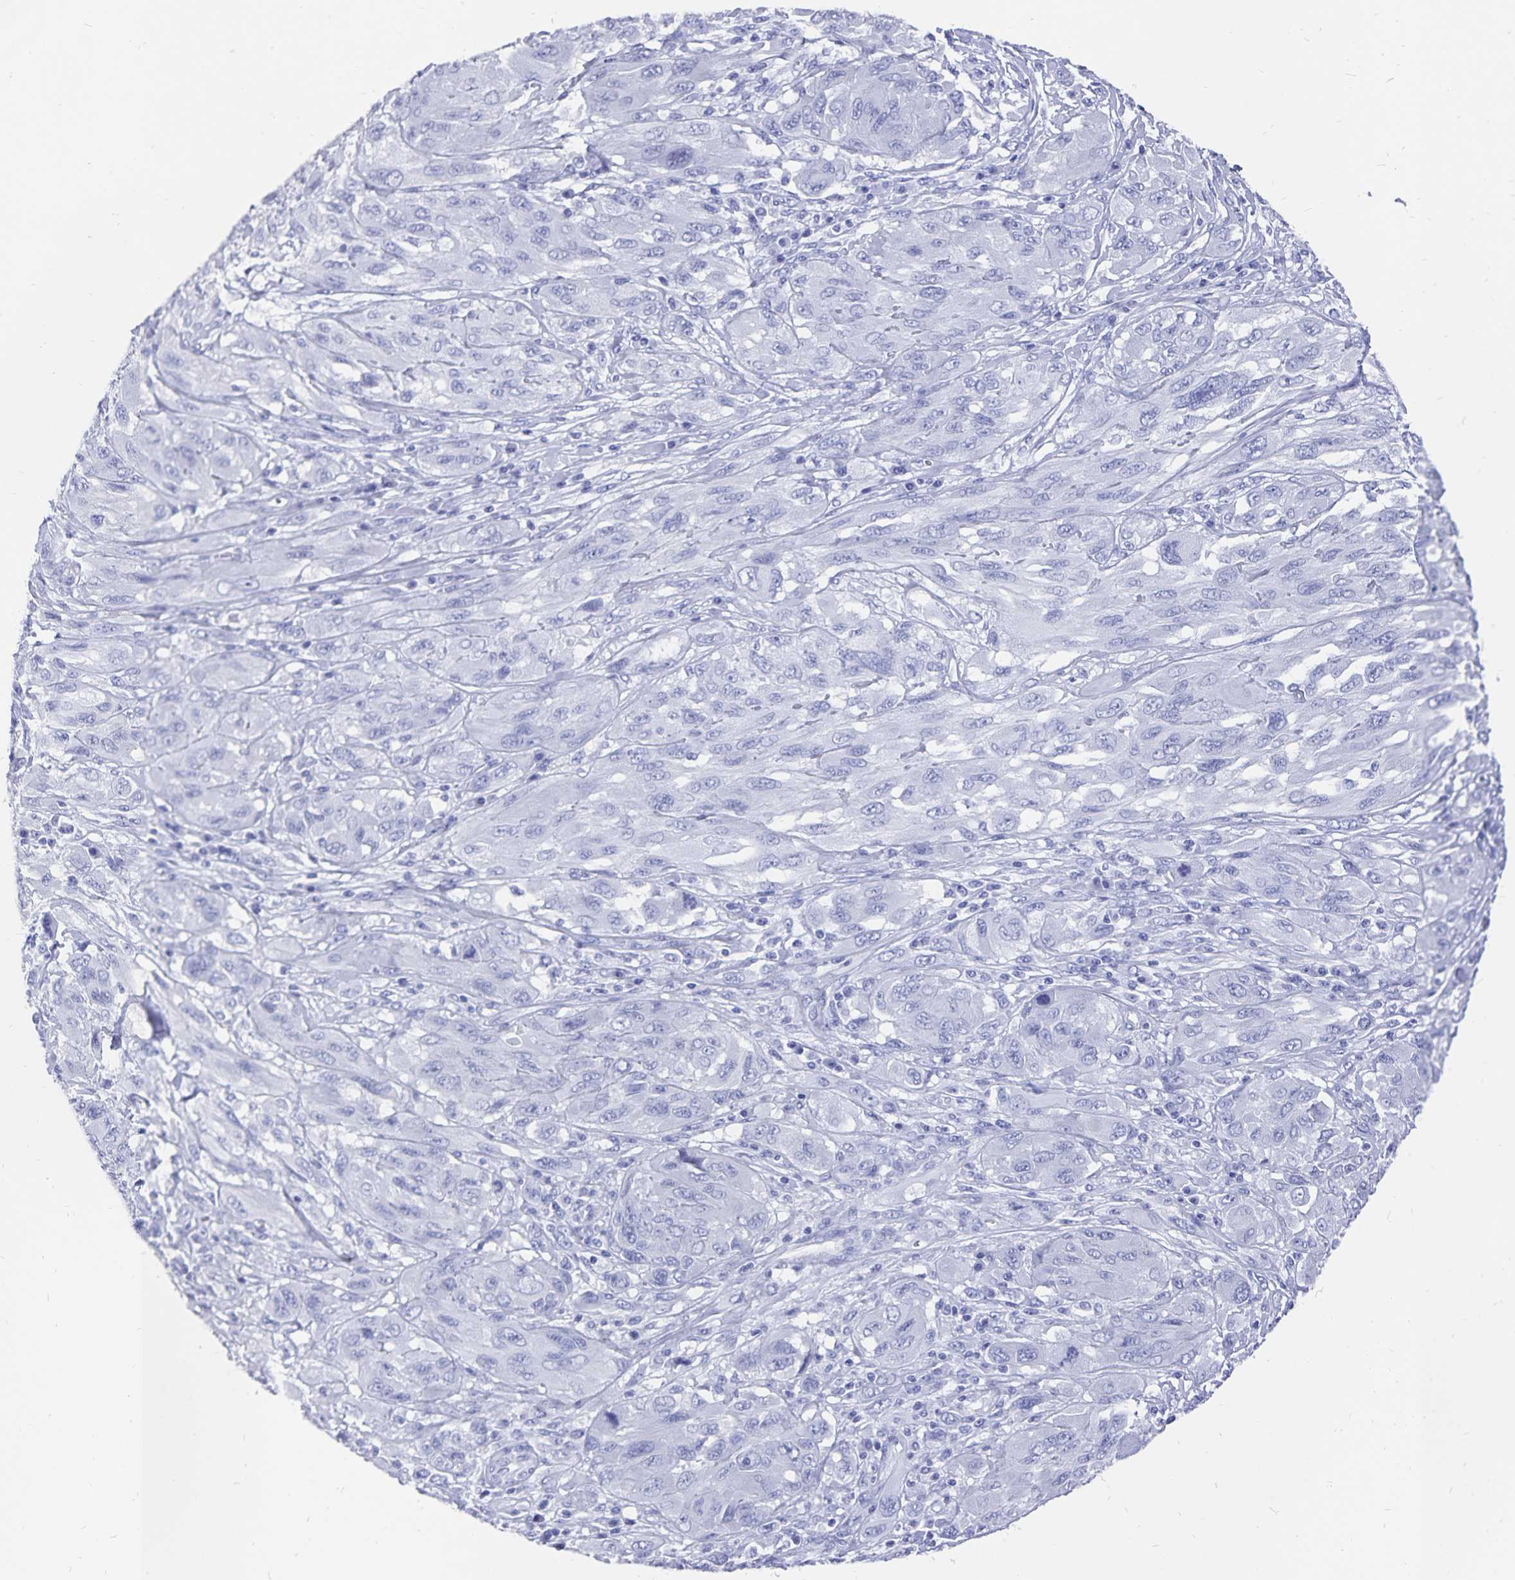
{"staining": {"intensity": "negative", "quantity": "none", "location": "none"}, "tissue": "melanoma", "cell_type": "Tumor cells", "image_type": "cancer", "snomed": [{"axis": "morphology", "description": "Malignant melanoma, NOS"}, {"axis": "topography", "description": "Skin"}], "caption": "Image shows no significant protein staining in tumor cells of melanoma.", "gene": "ADH1A", "patient": {"sex": "female", "age": 91}}